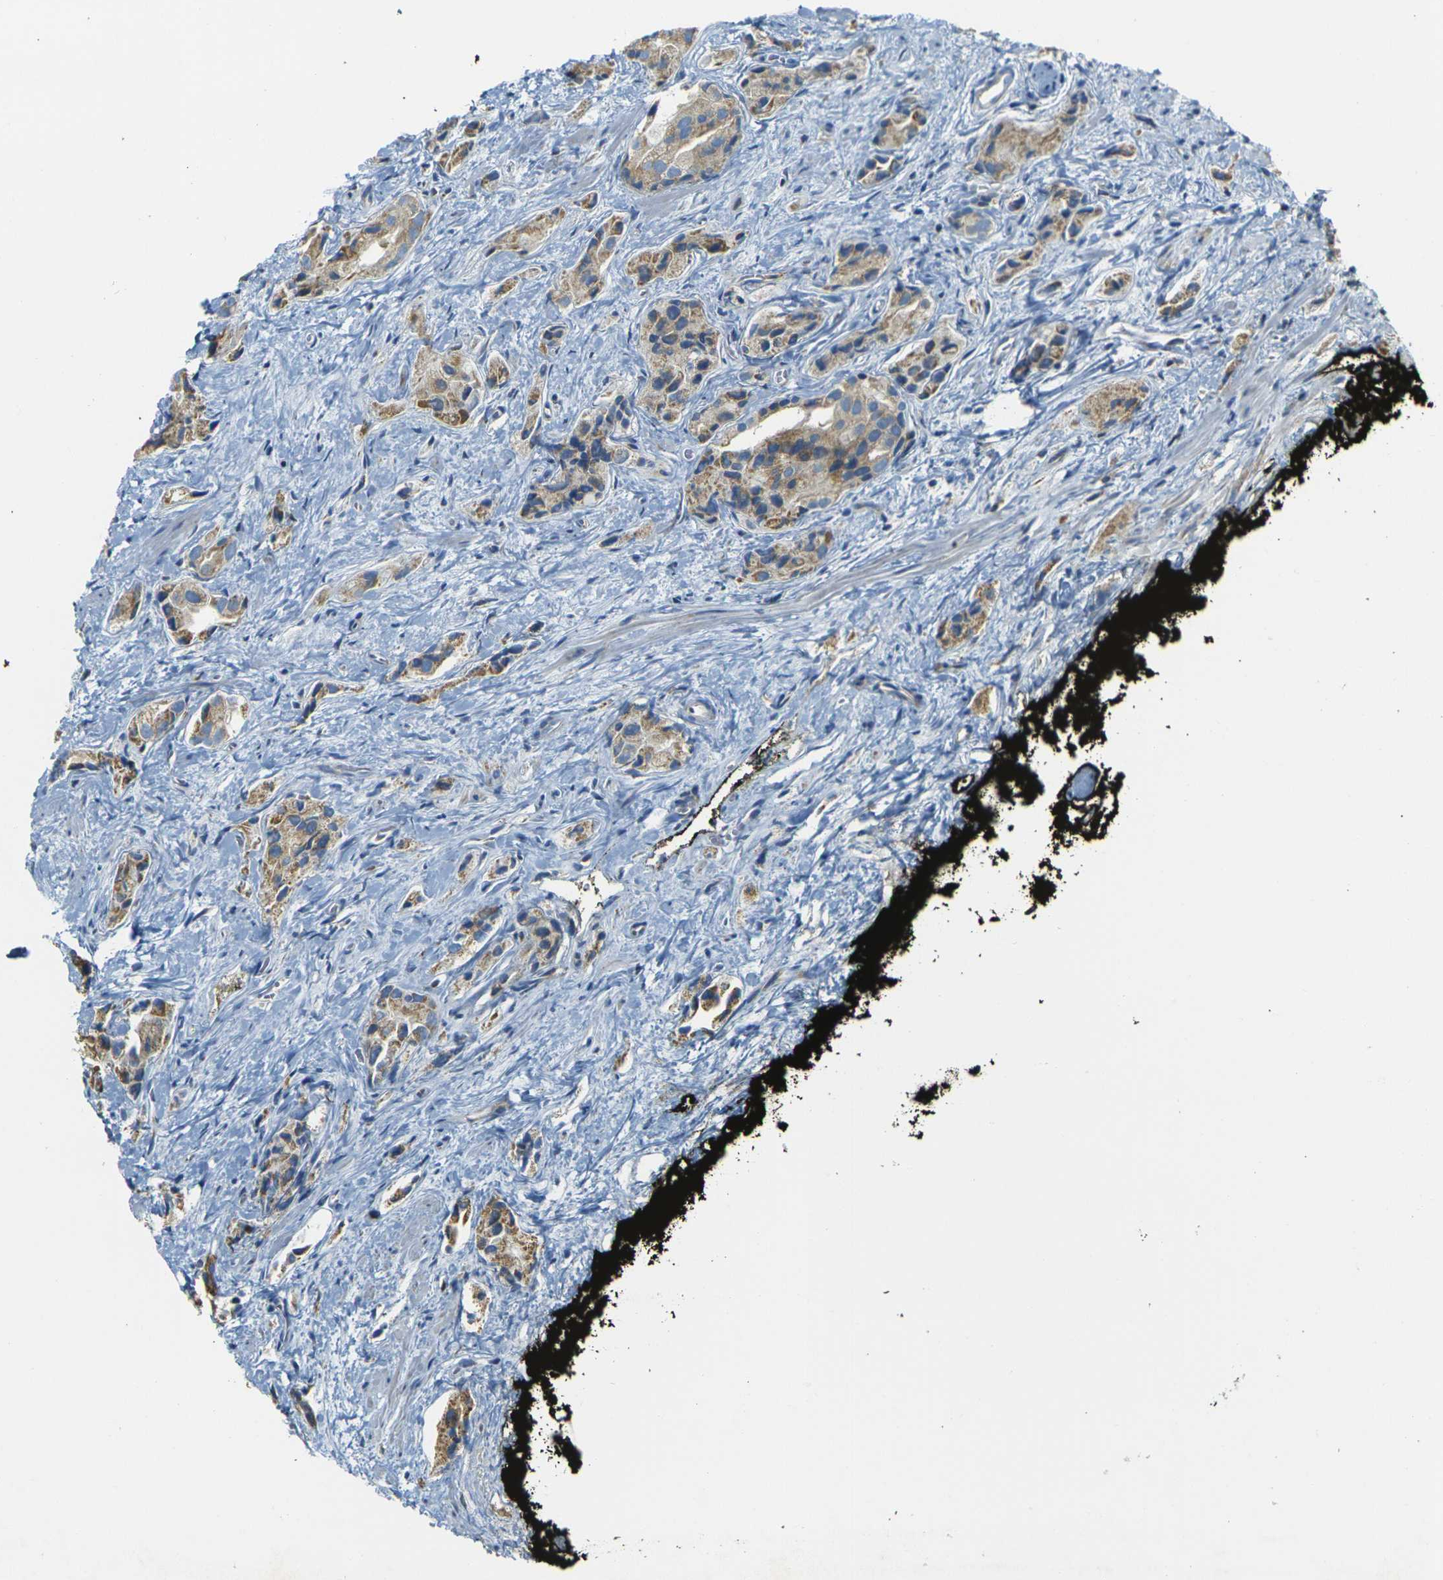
{"staining": {"intensity": "weak", "quantity": ">75%", "location": "cytoplasmic/membranous"}, "tissue": "prostate cancer", "cell_type": "Tumor cells", "image_type": "cancer", "snomed": [{"axis": "morphology", "description": "Adenocarcinoma, High grade"}, {"axis": "topography", "description": "Prostate"}], "caption": "Brown immunohistochemical staining in high-grade adenocarcinoma (prostate) exhibits weak cytoplasmic/membranous staining in approximately >75% of tumor cells.", "gene": "PARD6B", "patient": {"sex": "male", "age": 71}}